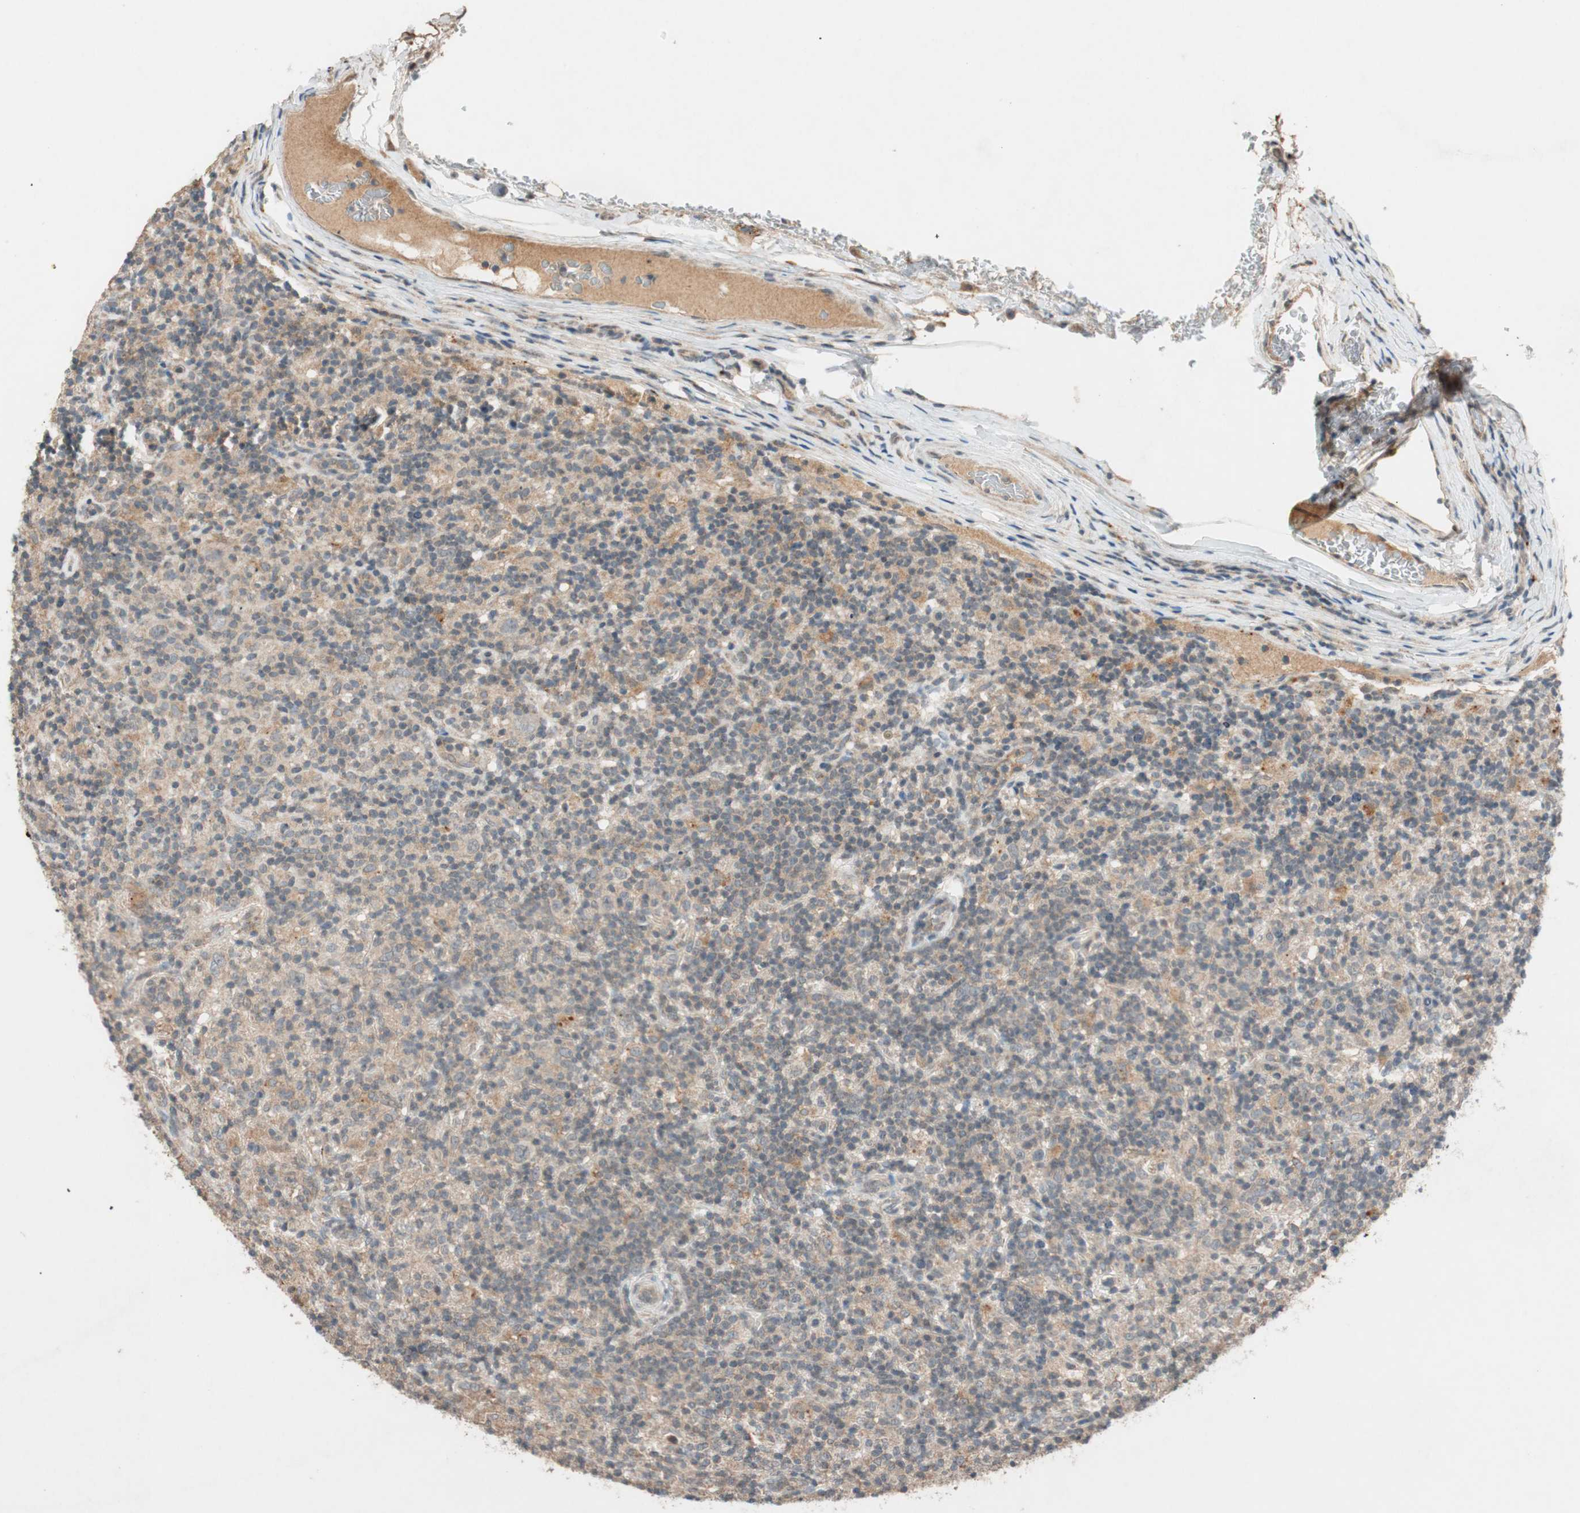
{"staining": {"intensity": "weak", "quantity": ">75%", "location": "cytoplasmic/membranous"}, "tissue": "lymphoma", "cell_type": "Tumor cells", "image_type": "cancer", "snomed": [{"axis": "morphology", "description": "Hodgkin's disease, NOS"}, {"axis": "topography", "description": "Lymph node"}], "caption": "Hodgkin's disease stained with a protein marker shows weak staining in tumor cells.", "gene": "GLB1", "patient": {"sex": "male", "age": 70}}